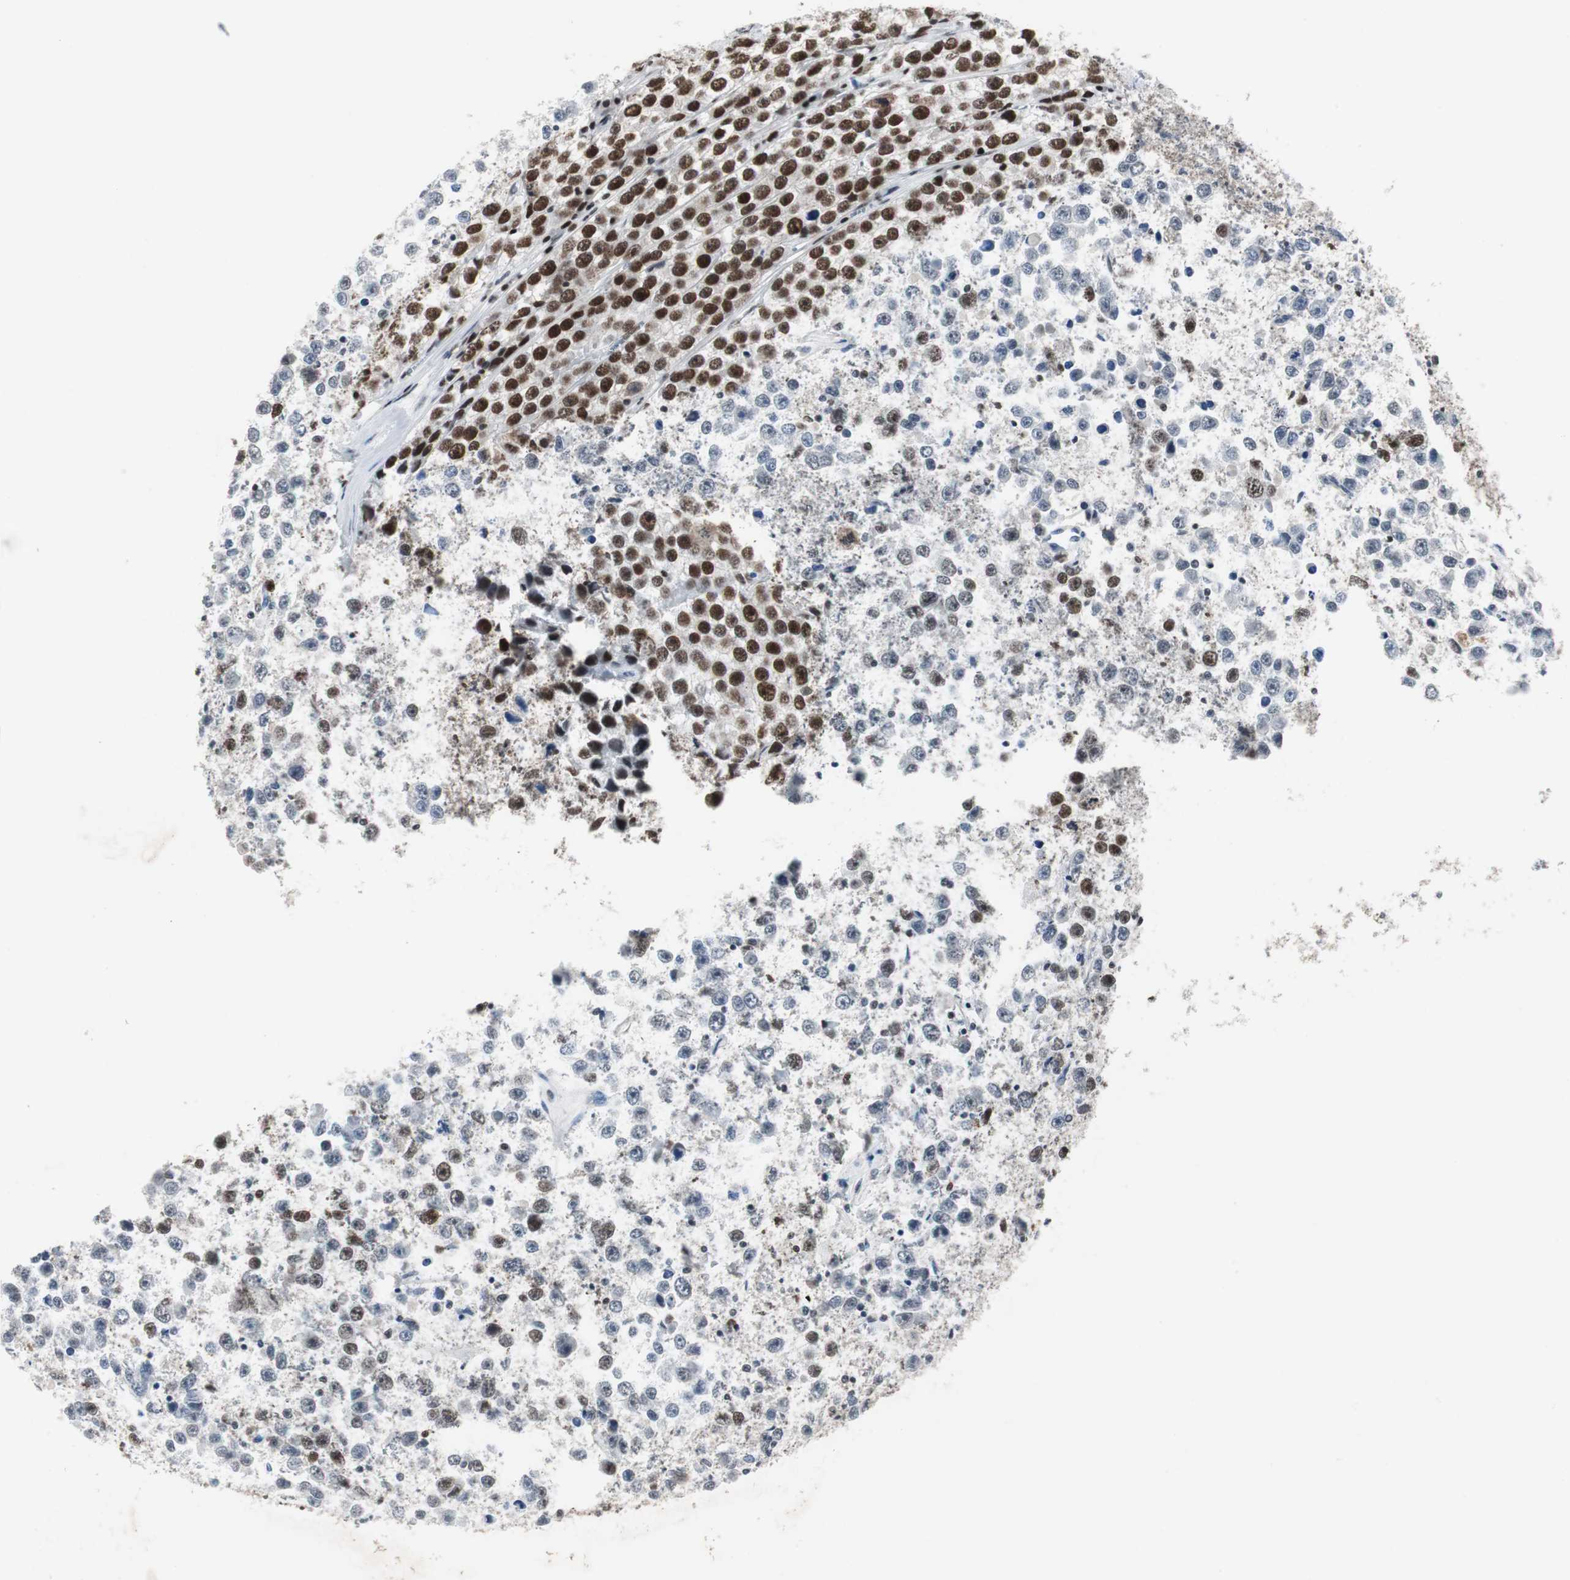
{"staining": {"intensity": "strong", "quantity": "25%-75%", "location": "nuclear"}, "tissue": "testis cancer", "cell_type": "Tumor cells", "image_type": "cancer", "snomed": [{"axis": "morphology", "description": "Carcinoma, Embryonal, NOS"}, {"axis": "topography", "description": "Testis"}], "caption": "This is an image of IHC staining of testis embryonal carcinoma, which shows strong positivity in the nuclear of tumor cells.", "gene": "RAD9A", "patient": {"sex": "male", "age": 28}}